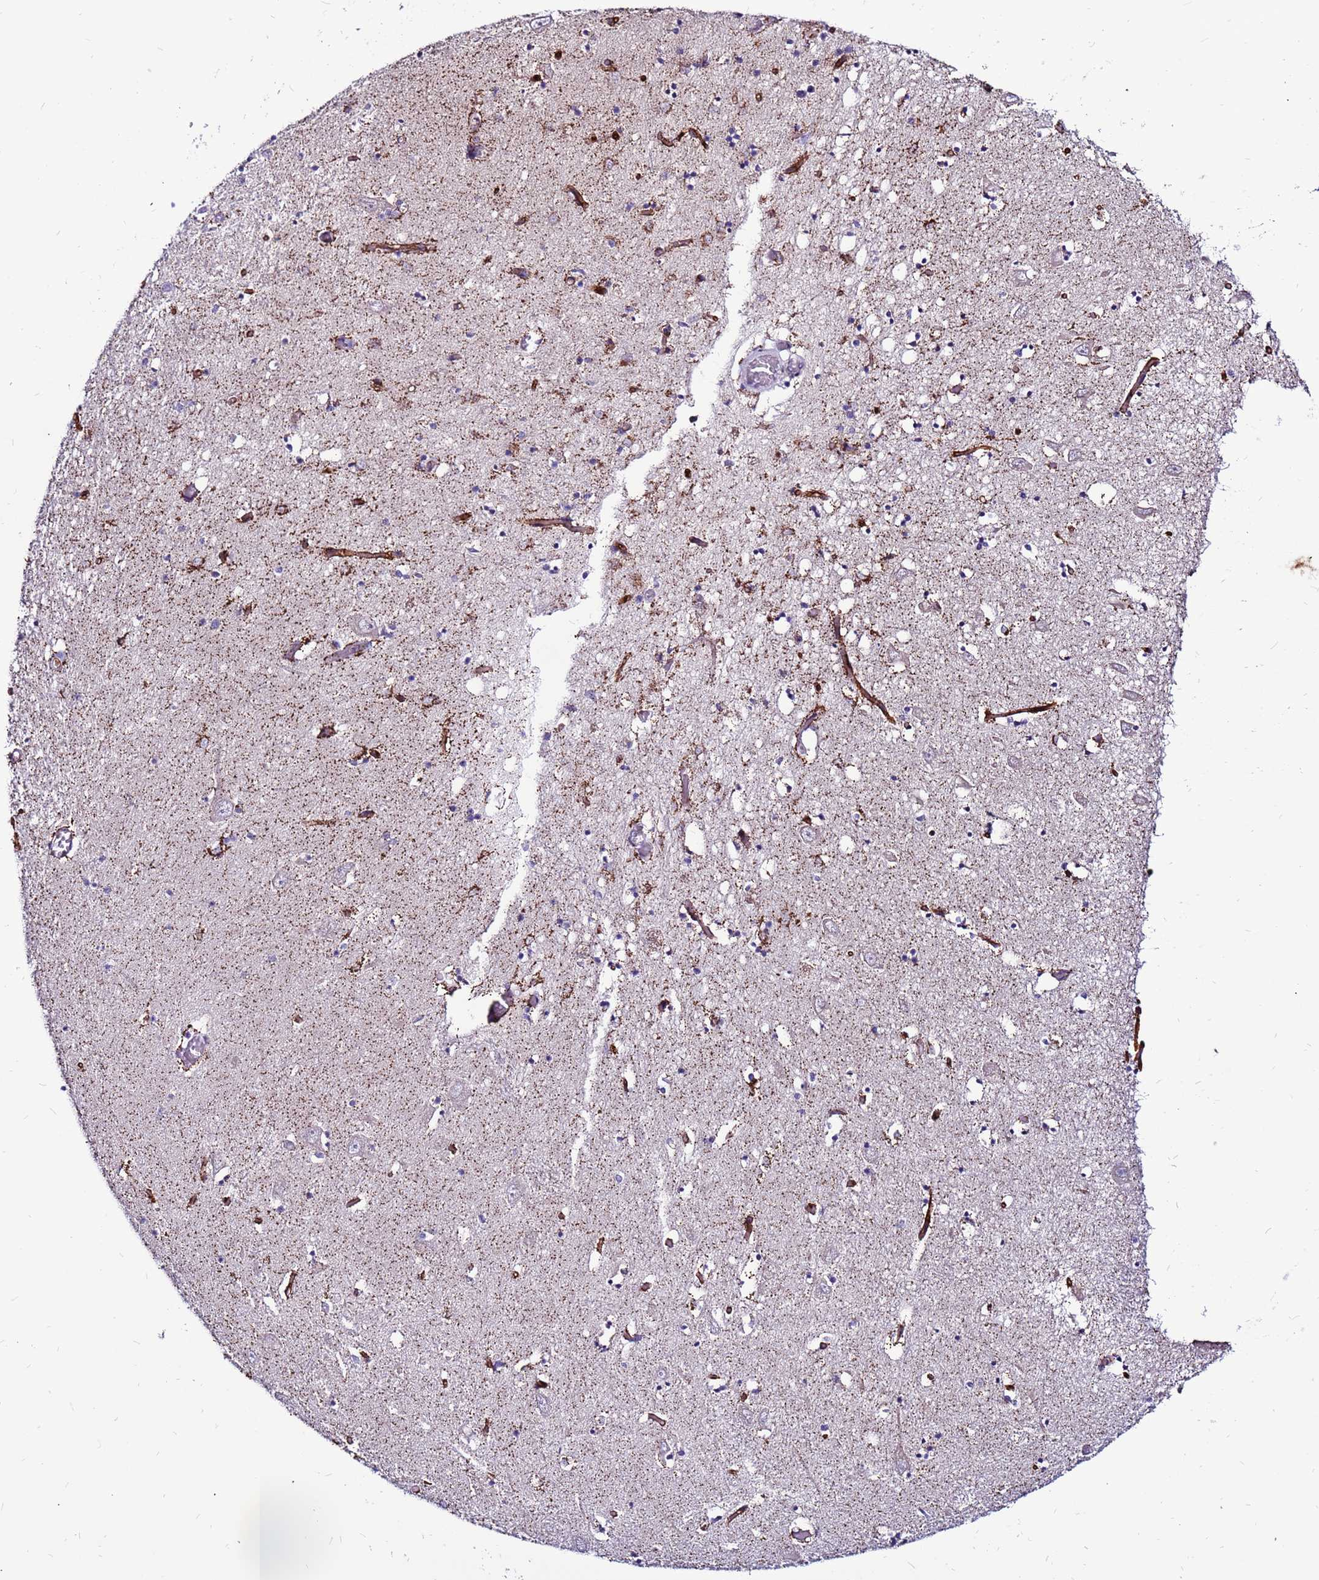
{"staining": {"intensity": "negative", "quantity": "none", "location": "none"}, "tissue": "hippocampus", "cell_type": "Glial cells", "image_type": "normal", "snomed": [{"axis": "morphology", "description": "Normal tissue, NOS"}, {"axis": "topography", "description": "Hippocampus"}], "caption": "An IHC photomicrograph of benign hippocampus is shown. There is no staining in glial cells of hippocampus.", "gene": "CCDC71", "patient": {"sex": "male", "age": 70}}